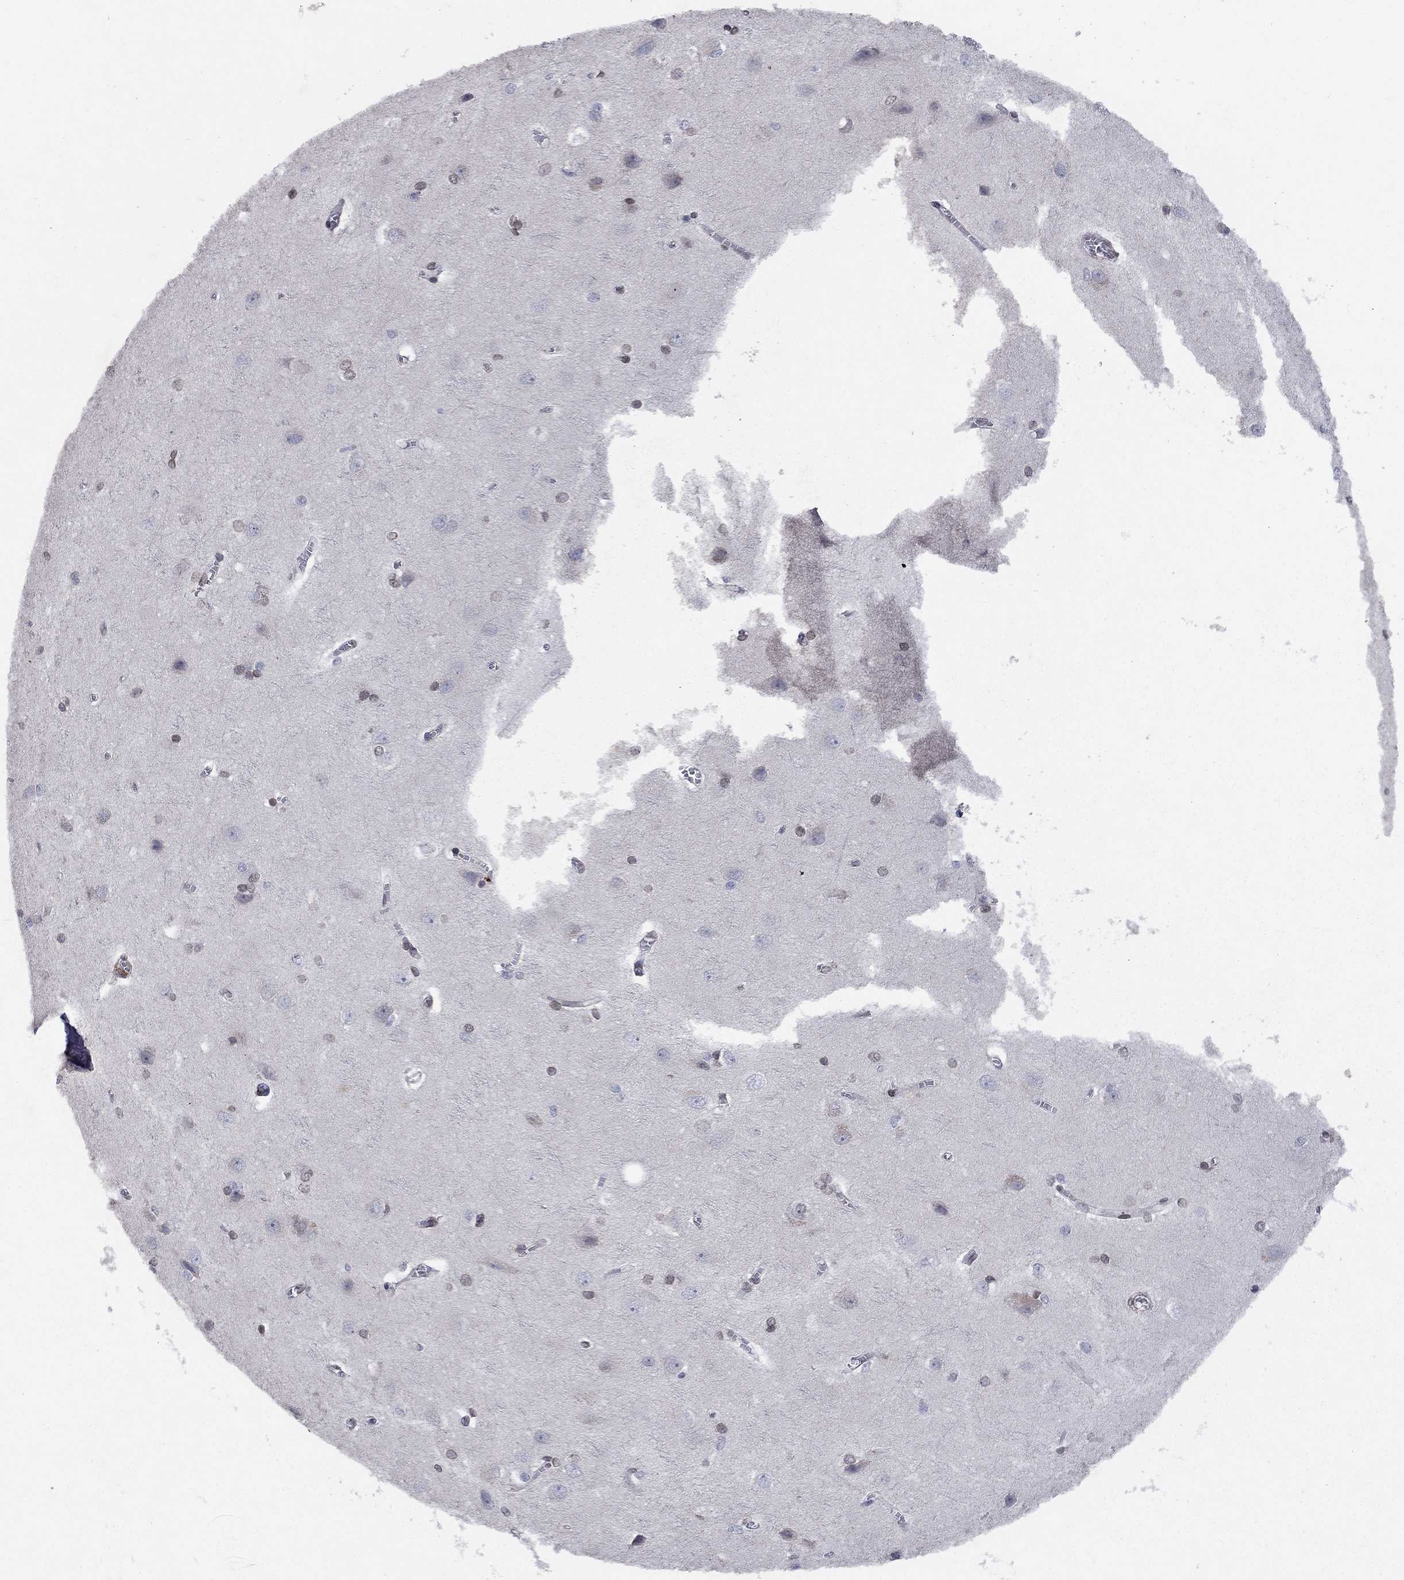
{"staining": {"intensity": "moderate", "quantity": "<25%", "location": "cytoplasmic/membranous"}, "tissue": "cerebral cortex", "cell_type": "Endothelial cells", "image_type": "normal", "snomed": [{"axis": "morphology", "description": "Normal tissue, NOS"}, {"axis": "topography", "description": "Cerebral cortex"}], "caption": "Immunohistochemical staining of benign human cerebral cortex demonstrates low levels of moderate cytoplasmic/membranous expression in about <25% of endothelial cells. (Brightfield microscopy of DAB IHC at high magnification).", "gene": "EMC9", "patient": {"sex": "male", "age": 37}}